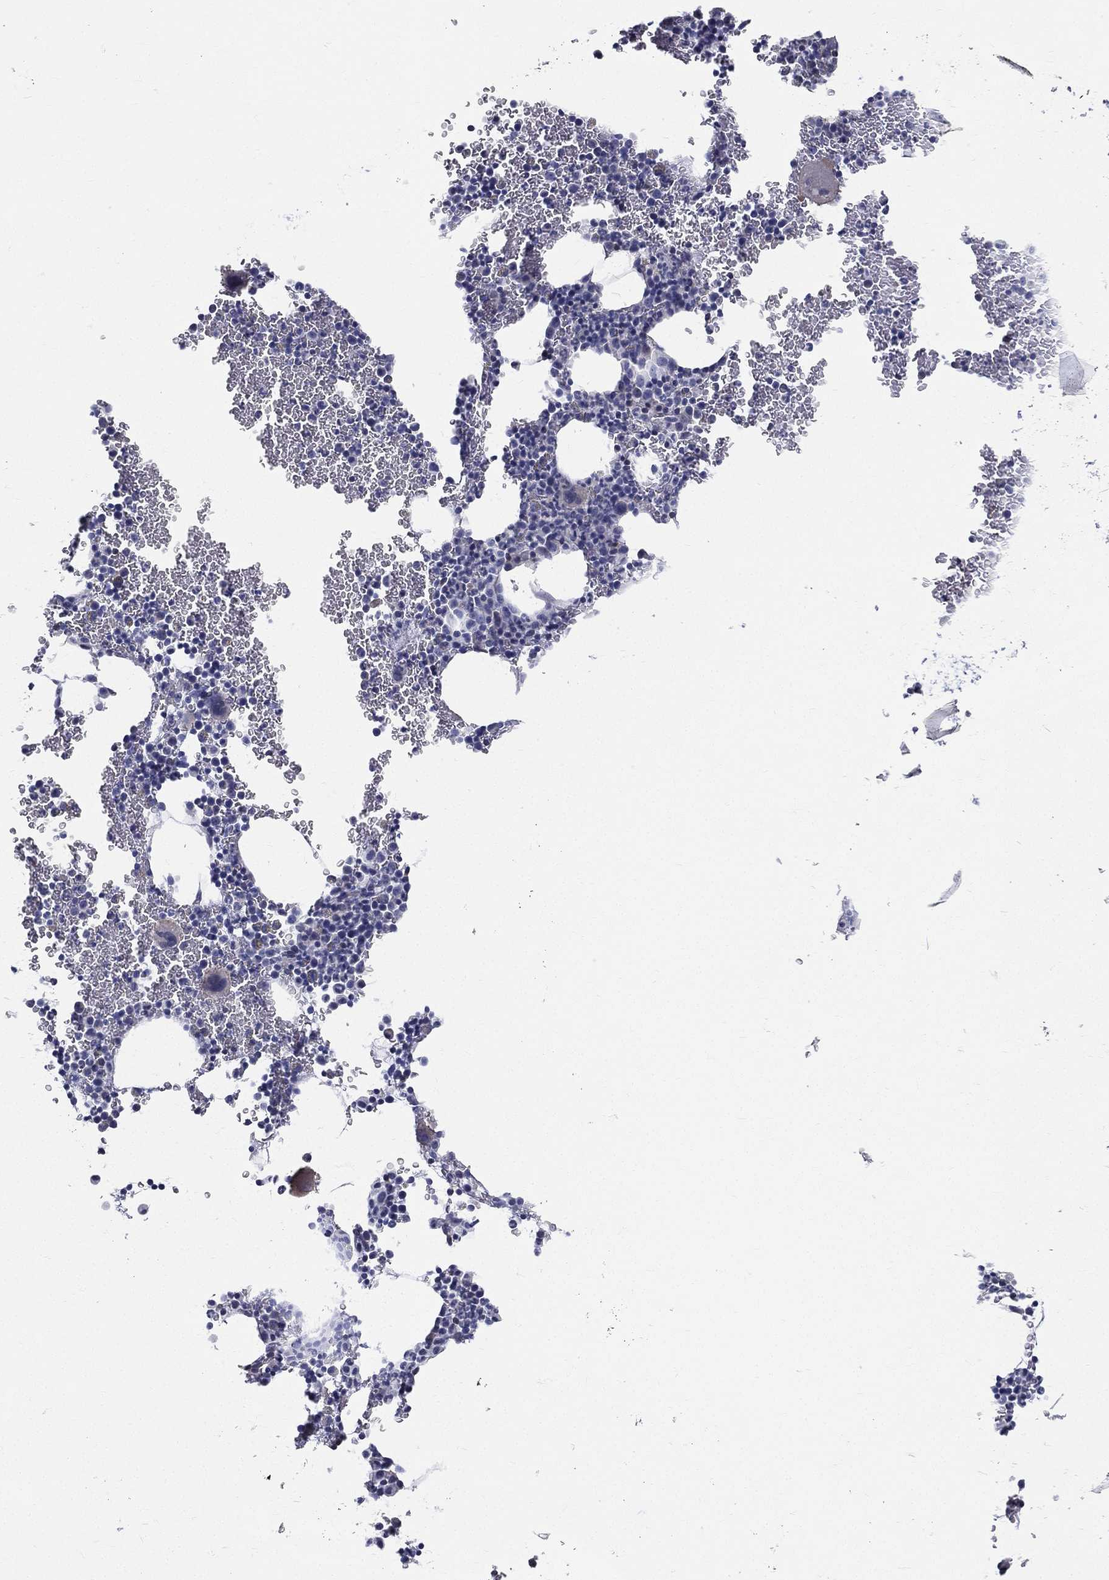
{"staining": {"intensity": "negative", "quantity": "none", "location": "none"}, "tissue": "bone marrow", "cell_type": "Hematopoietic cells", "image_type": "normal", "snomed": [{"axis": "morphology", "description": "Normal tissue, NOS"}, {"axis": "topography", "description": "Bone marrow"}], "caption": "Hematopoietic cells show no significant protein expression in normal bone marrow. (DAB IHC, high magnification).", "gene": "ETNPPL", "patient": {"sex": "male", "age": 45}}